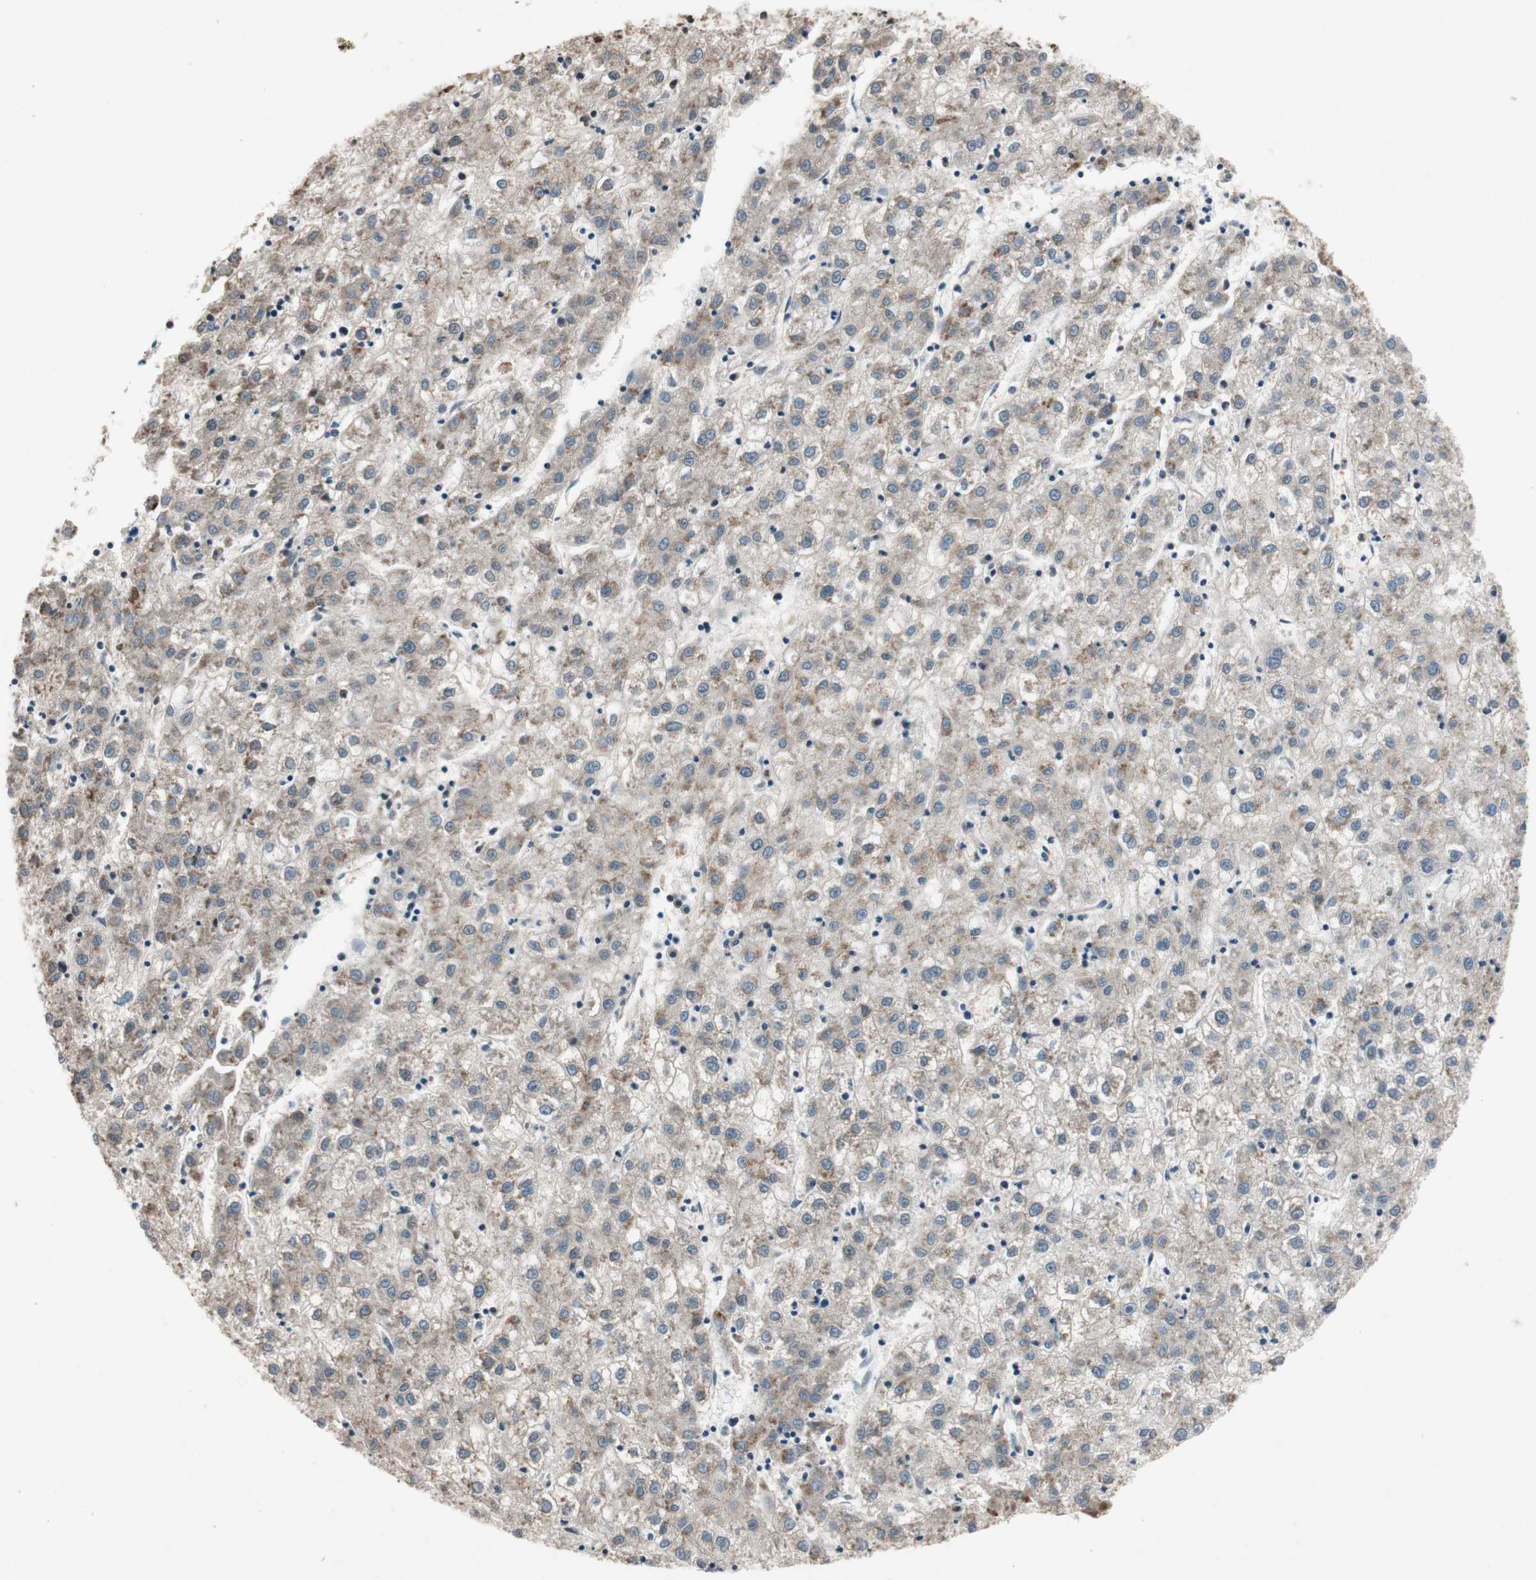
{"staining": {"intensity": "moderate", "quantity": "25%-75%", "location": "cytoplasmic/membranous"}, "tissue": "liver cancer", "cell_type": "Tumor cells", "image_type": "cancer", "snomed": [{"axis": "morphology", "description": "Carcinoma, Hepatocellular, NOS"}, {"axis": "topography", "description": "Liver"}], "caption": "Hepatocellular carcinoma (liver) stained for a protein (brown) exhibits moderate cytoplasmic/membranous positive positivity in approximately 25%-75% of tumor cells.", "gene": "GCLM", "patient": {"sex": "male", "age": 72}}